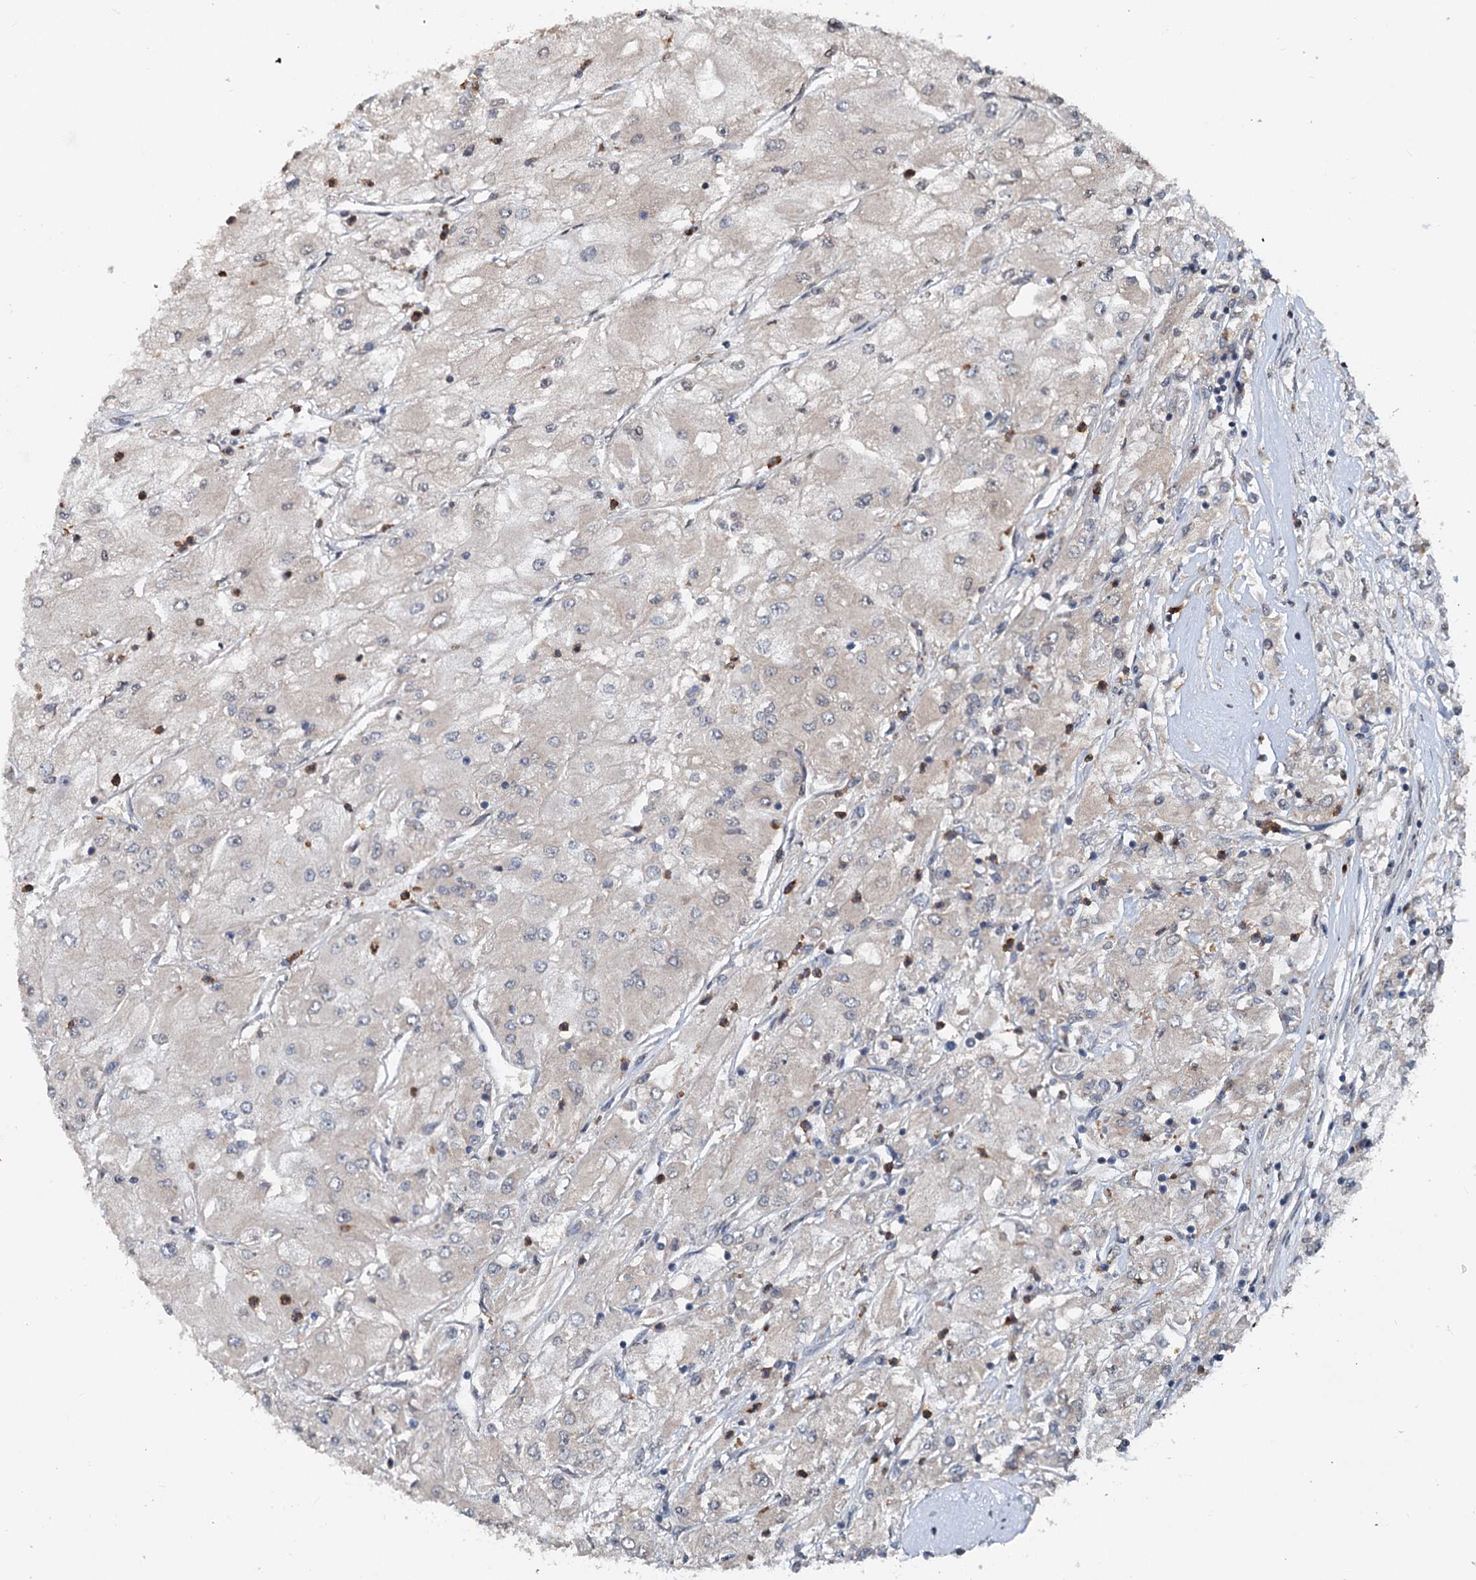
{"staining": {"intensity": "negative", "quantity": "none", "location": "none"}, "tissue": "renal cancer", "cell_type": "Tumor cells", "image_type": "cancer", "snomed": [{"axis": "morphology", "description": "Adenocarcinoma, NOS"}, {"axis": "topography", "description": "Kidney"}], "caption": "An immunohistochemistry (IHC) photomicrograph of renal cancer (adenocarcinoma) is shown. There is no staining in tumor cells of renal cancer (adenocarcinoma).", "gene": "N4BP2L2", "patient": {"sex": "male", "age": 80}}